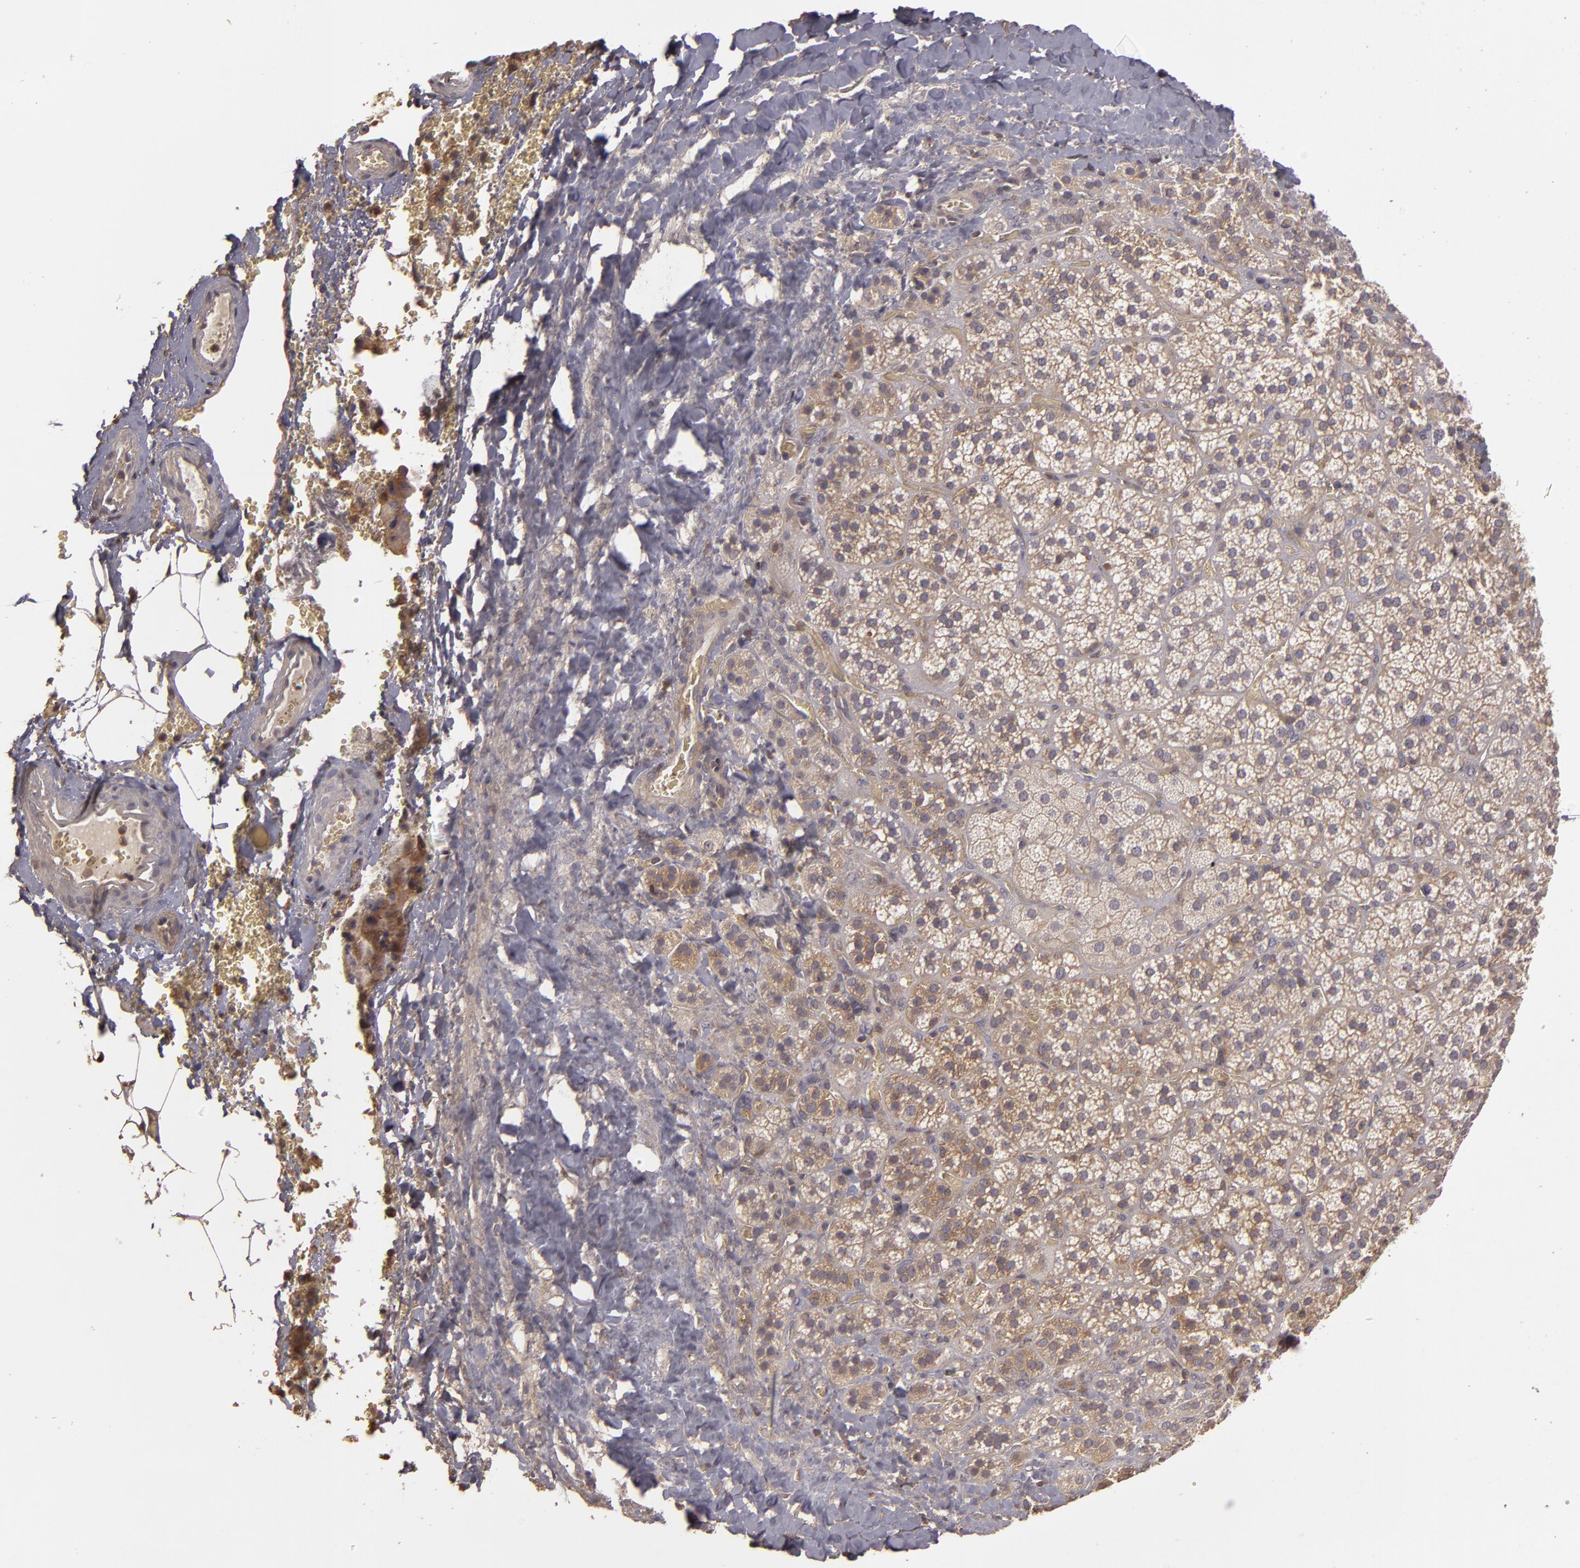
{"staining": {"intensity": "weak", "quantity": ">75%", "location": "cytoplasmic/membranous"}, "tissue": "adrenal gland", "cell_type": "Glandular cells", "image_type": "normal", "snomed": [{"axis": "morphology", "description": "Normal tissue, NOS"}, {"axis": "topography", "description": "Adrenal gland"}], "caption": "Glandular cells demonstrate low levels of weak cytoplasmic/membranous expression in about >75% of cells in normal adrenal gland.", "gene": "HRAS", "patient": {"sex": "female", "age": 71}}